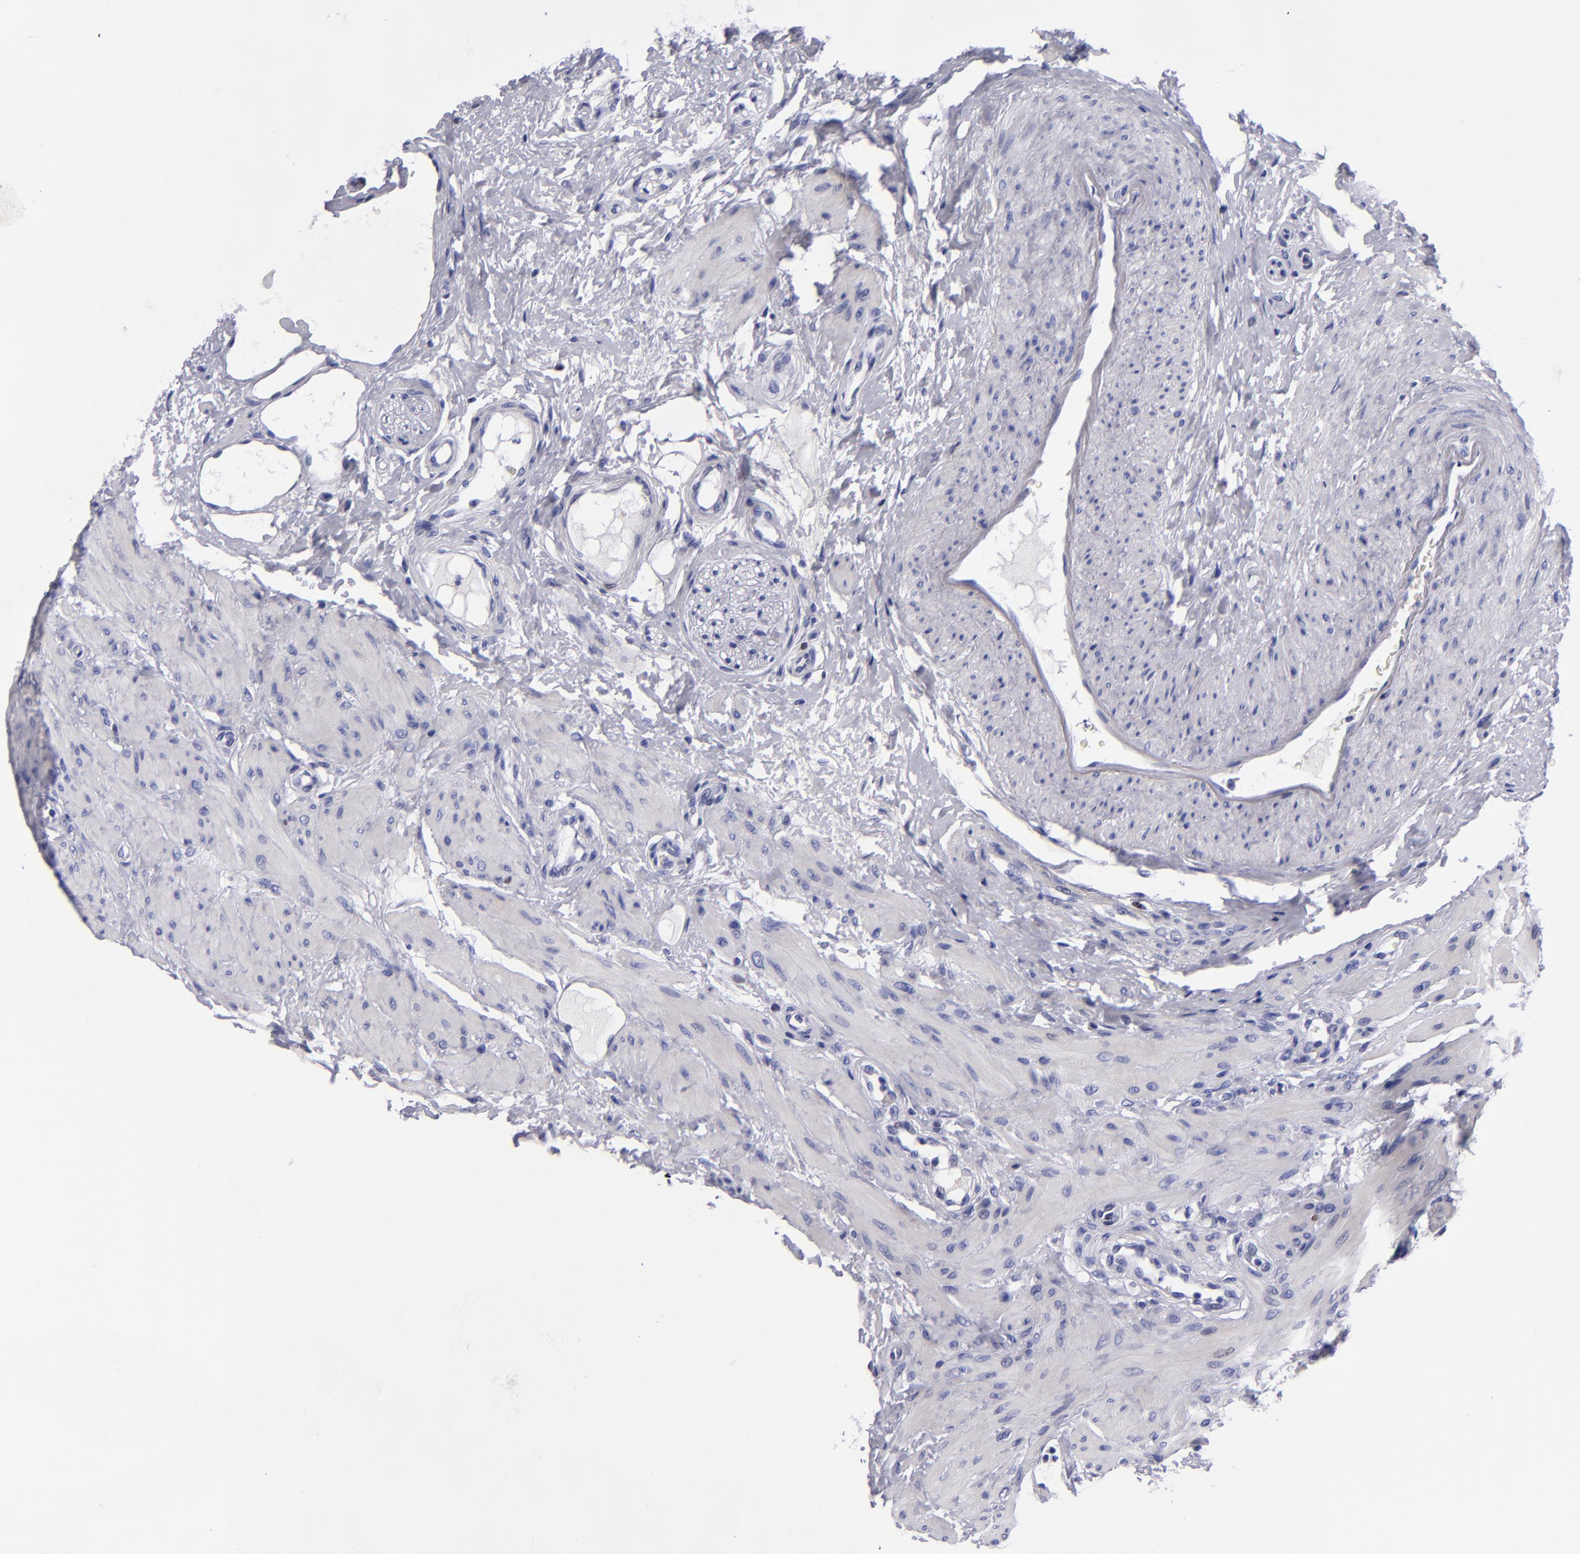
{"staining": {"intensity": "moderate", "quantity": "<25%", "location": "nuclear"}, "tissue": "epididymis", "cell_type": "Glandular cells", "image_type": "normal", "snomed": [{"axis": "morphology", "description": "Normal tissue, NOS"}, {"axis": "topography", "description": "Epididymis"}], "caption": "Immunohistochemical staining of normal epididymis demonstrates moderate nuclear protein staining in about <25% of glandular cells. The staining was performed using DAB (3,3'-diaminobenzidine) to visualize the protein expression in brown, while the nuclei were stained in blue with hematoxylin (Magnification: 20x).", "gene": "MCM7", "patient": {"sex": "male", "age": 68}}